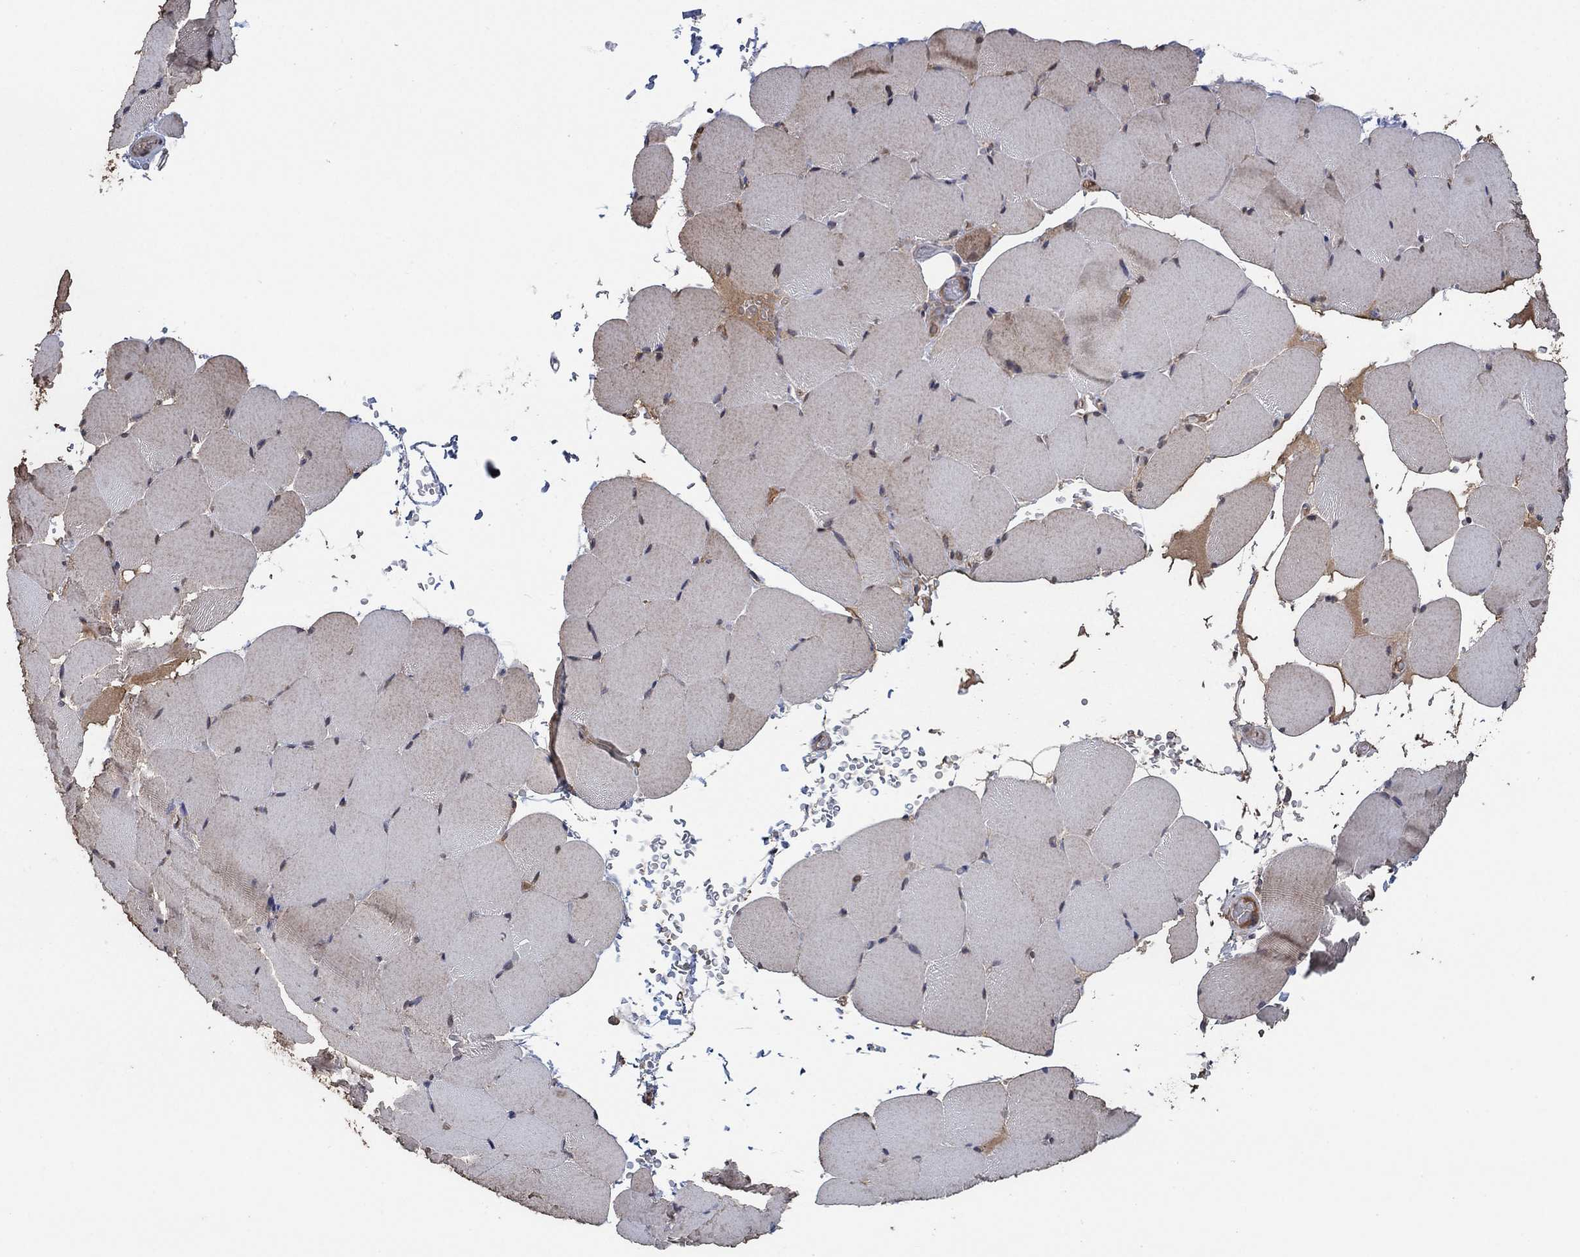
{"staining": {"intensity": "weak", "quantity": "25%-75%", "location": "cytoplasmic/membranous"}, "tissue": "skeletal muscle", "cell_type": "Myocytes", "image_type": "normal", "snomed": [{"axis": "morphology", "description": "Normal tissue, NOS"}, {"axis": "topography", "description": "Skeletal muscle"}], "caption": "Brown immunohistochemical staining in benign human skeletal muscle exhibits weak cytoplasmic/membranous positivity in approximately 25%-75% of myocytes.", "gene": "MRPS24", "patient": {"sex": "female", "age": 37}}